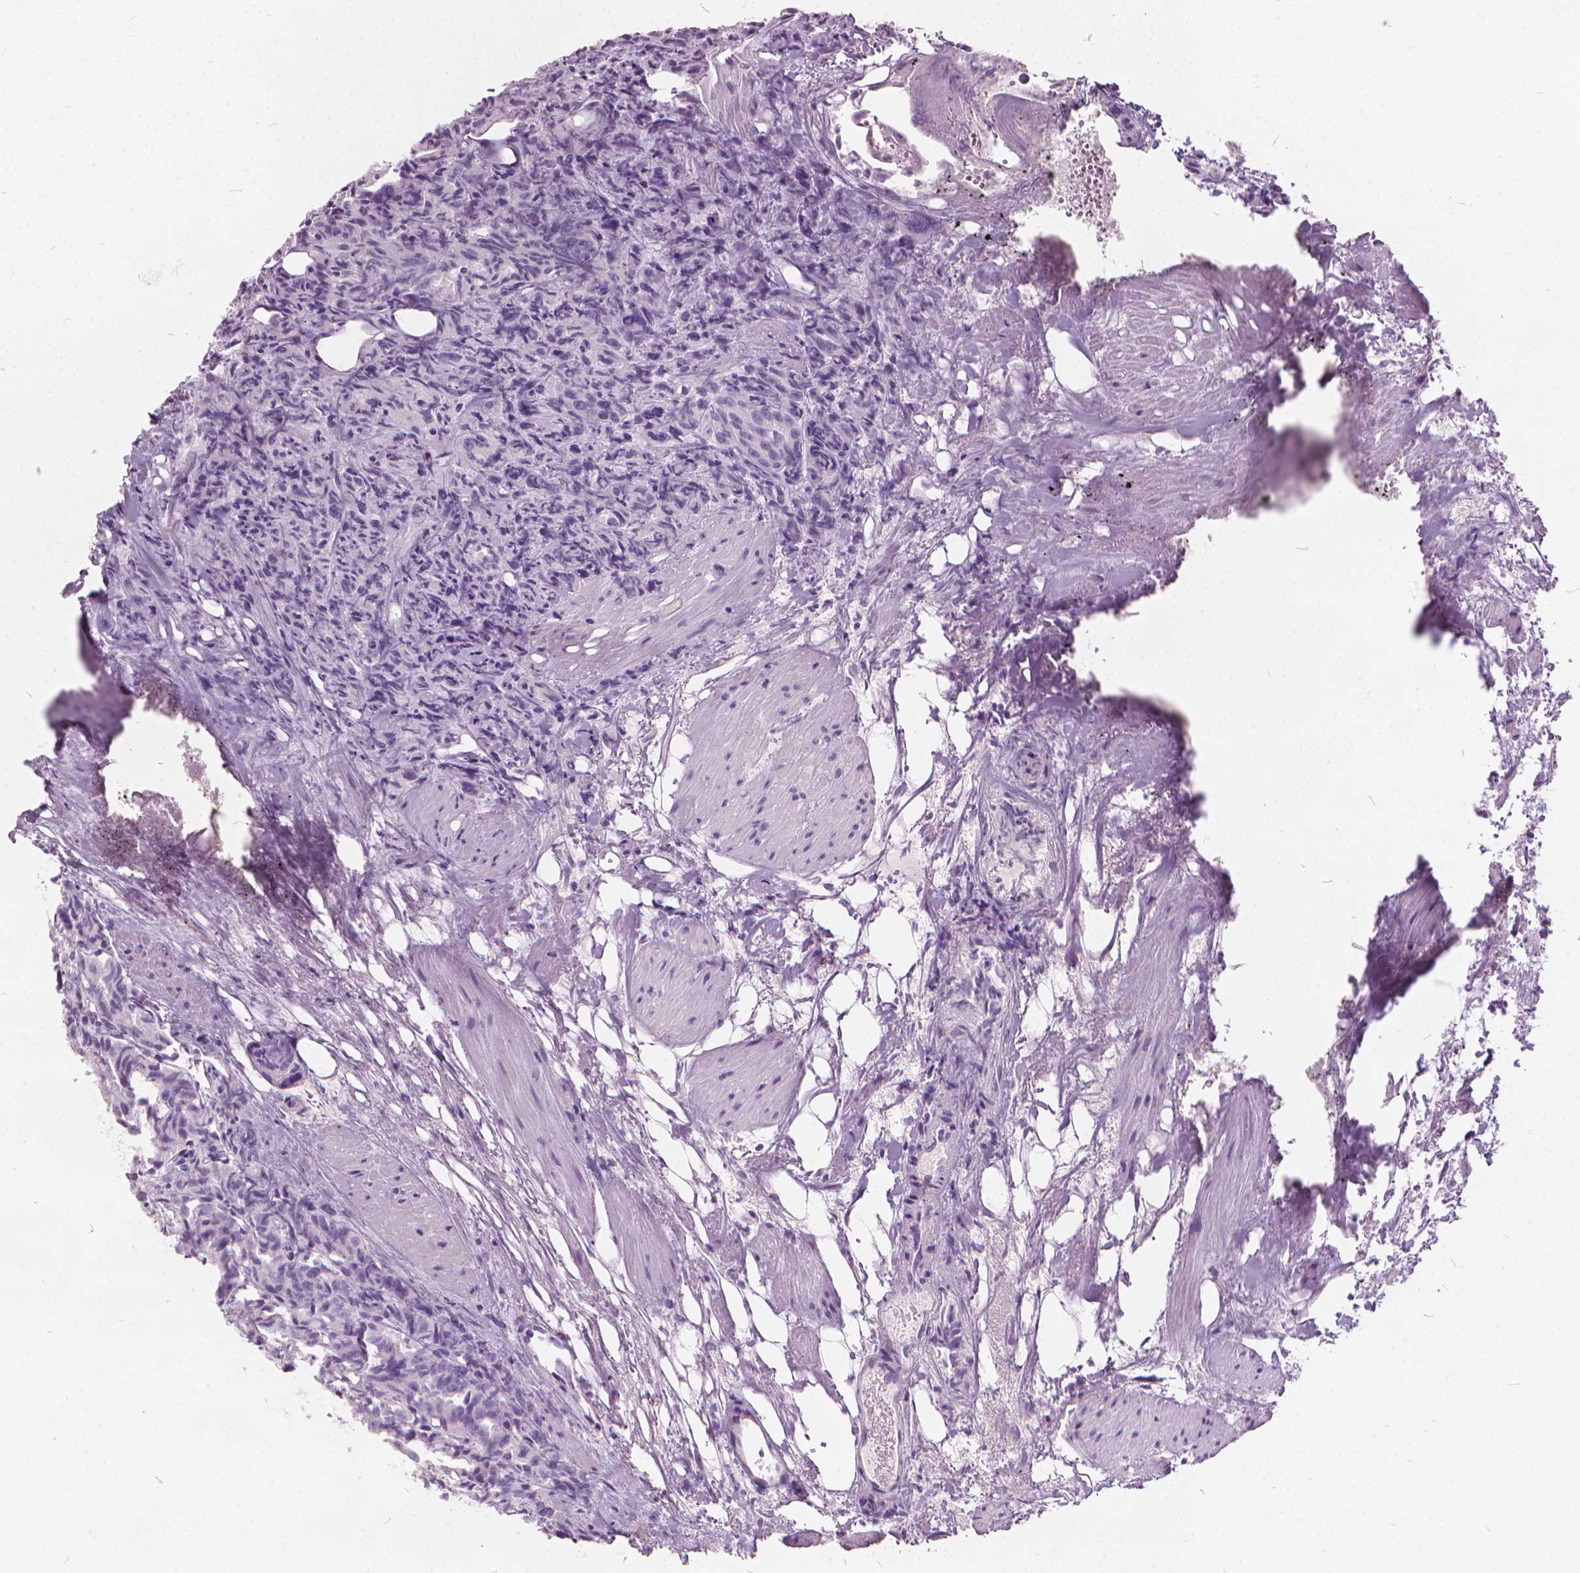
{"staining": {"intensity": "negative", "quantity": "none", "location": "none"}, "tissue": "prostate cancer", "cell_type": "Tumor cells", "image_type": "cancer", "snomed": [{"axis": "morphology", "description": "Adenocarcinoma, High grade"}, {"axis": "topography", "description": "Prostate"}], "caption": "Tumor cells are negative for protein expression in human prostate adenocarcinoma (high-grade).", "gene": "DNM1", "patient": {"sex": "male", "age": 53}}